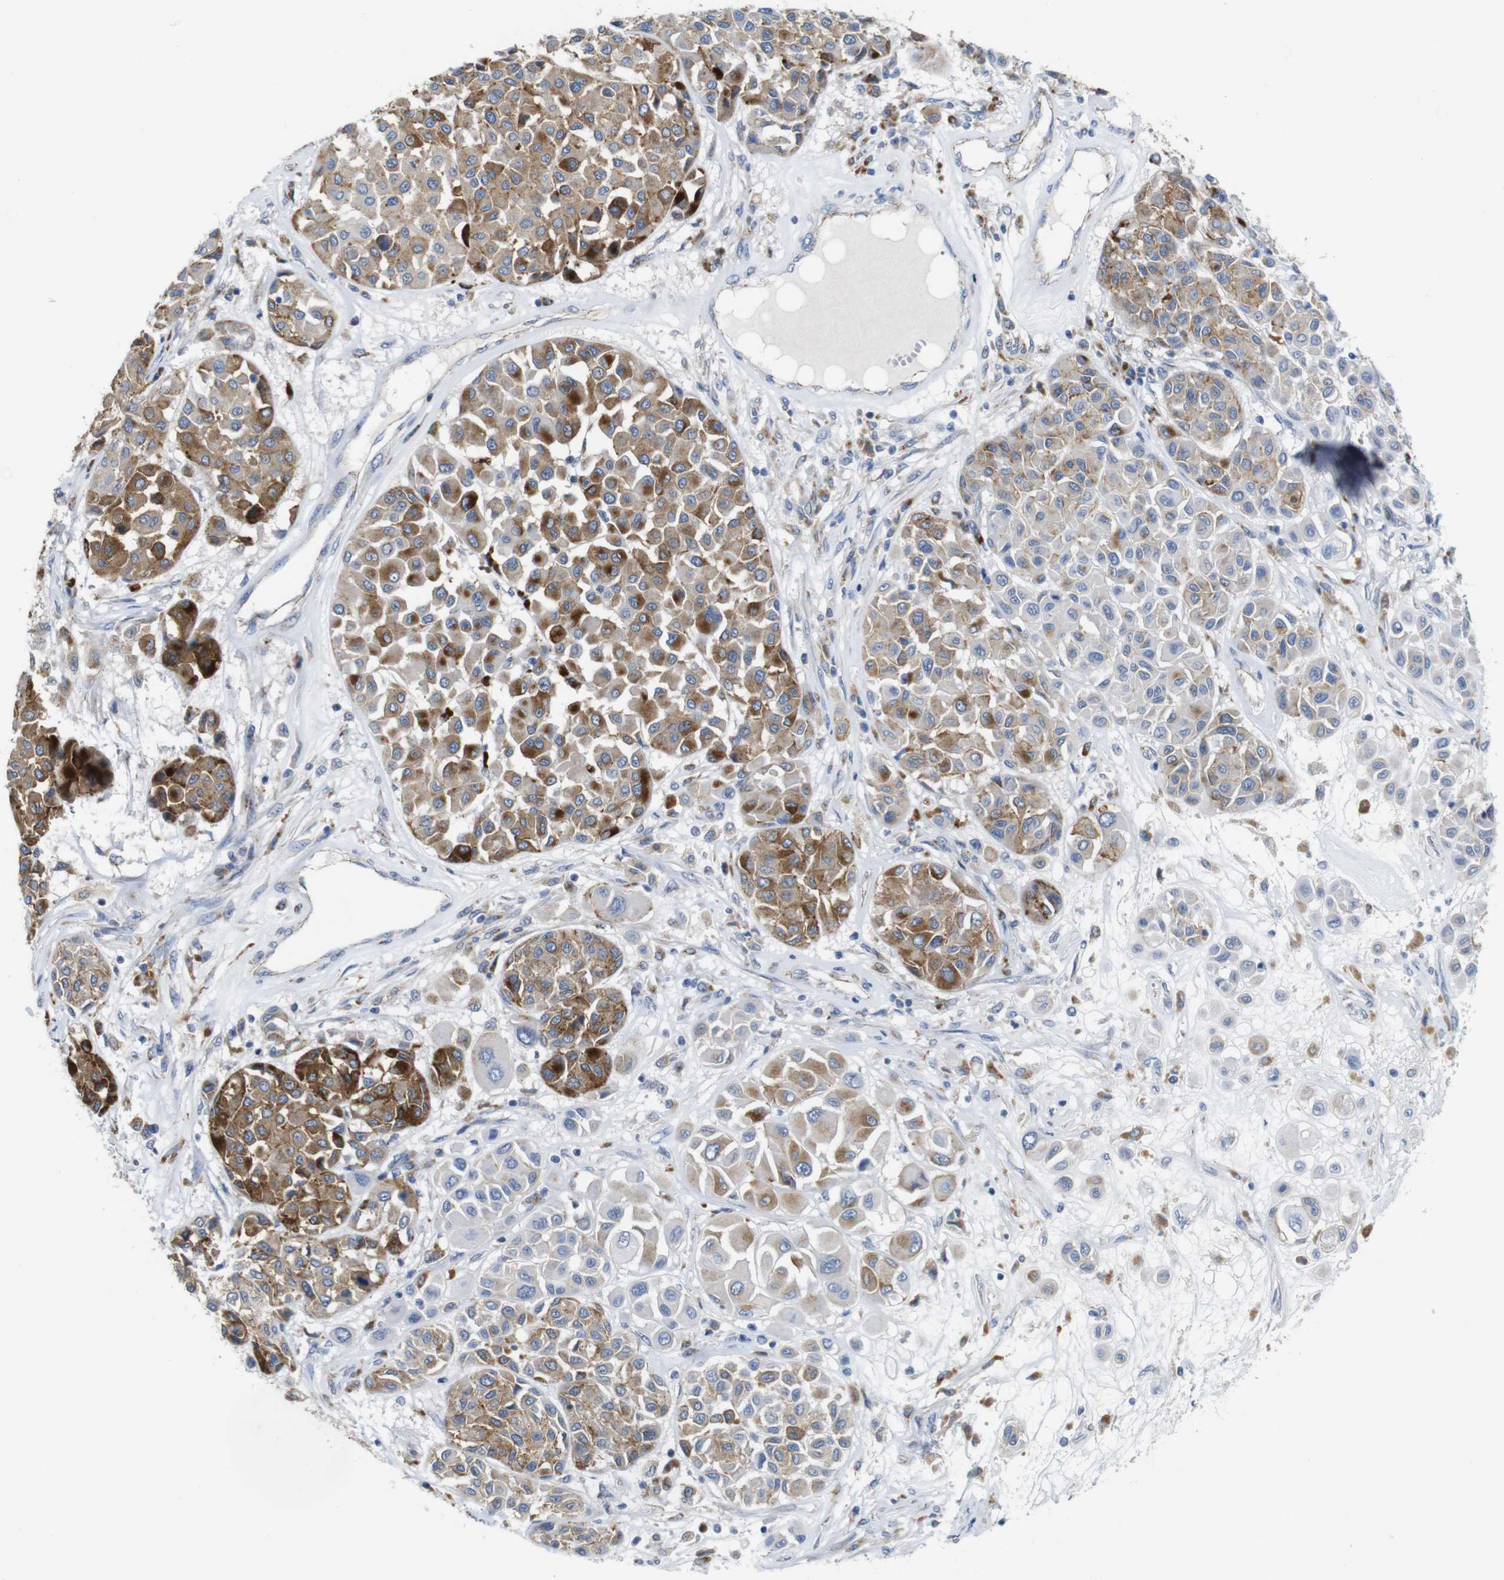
{"staining": {"intensity": "moderate", "quantity": "25%-75%", "location": "cytoplasmic/membranous"}, "tissue": "melanoma", "cell_type": "Tumor cells", "image_type": "cancer", "snomed": [{"axis": "morphology", "description": "Malignant melanoma, Metastatic site"}, {"axis": "topography", "description": "Soft tissue"}], "caption": "High-magnification brightfield microscopy of malignant melanoma (metastatic site) stained with DAB (brown) and counterstained with hematoxylin (blue). tumor cells exhibit moderate cytoplasmic/membranous expression is seen in approximately25%-75% of cells. Using DAB (brown) and hematoxylin (blue) stains, captured at high magnification using brightfield microscopy.", "gene": "NHLRC3", "patient": {"sex": "male", "age": 41}}